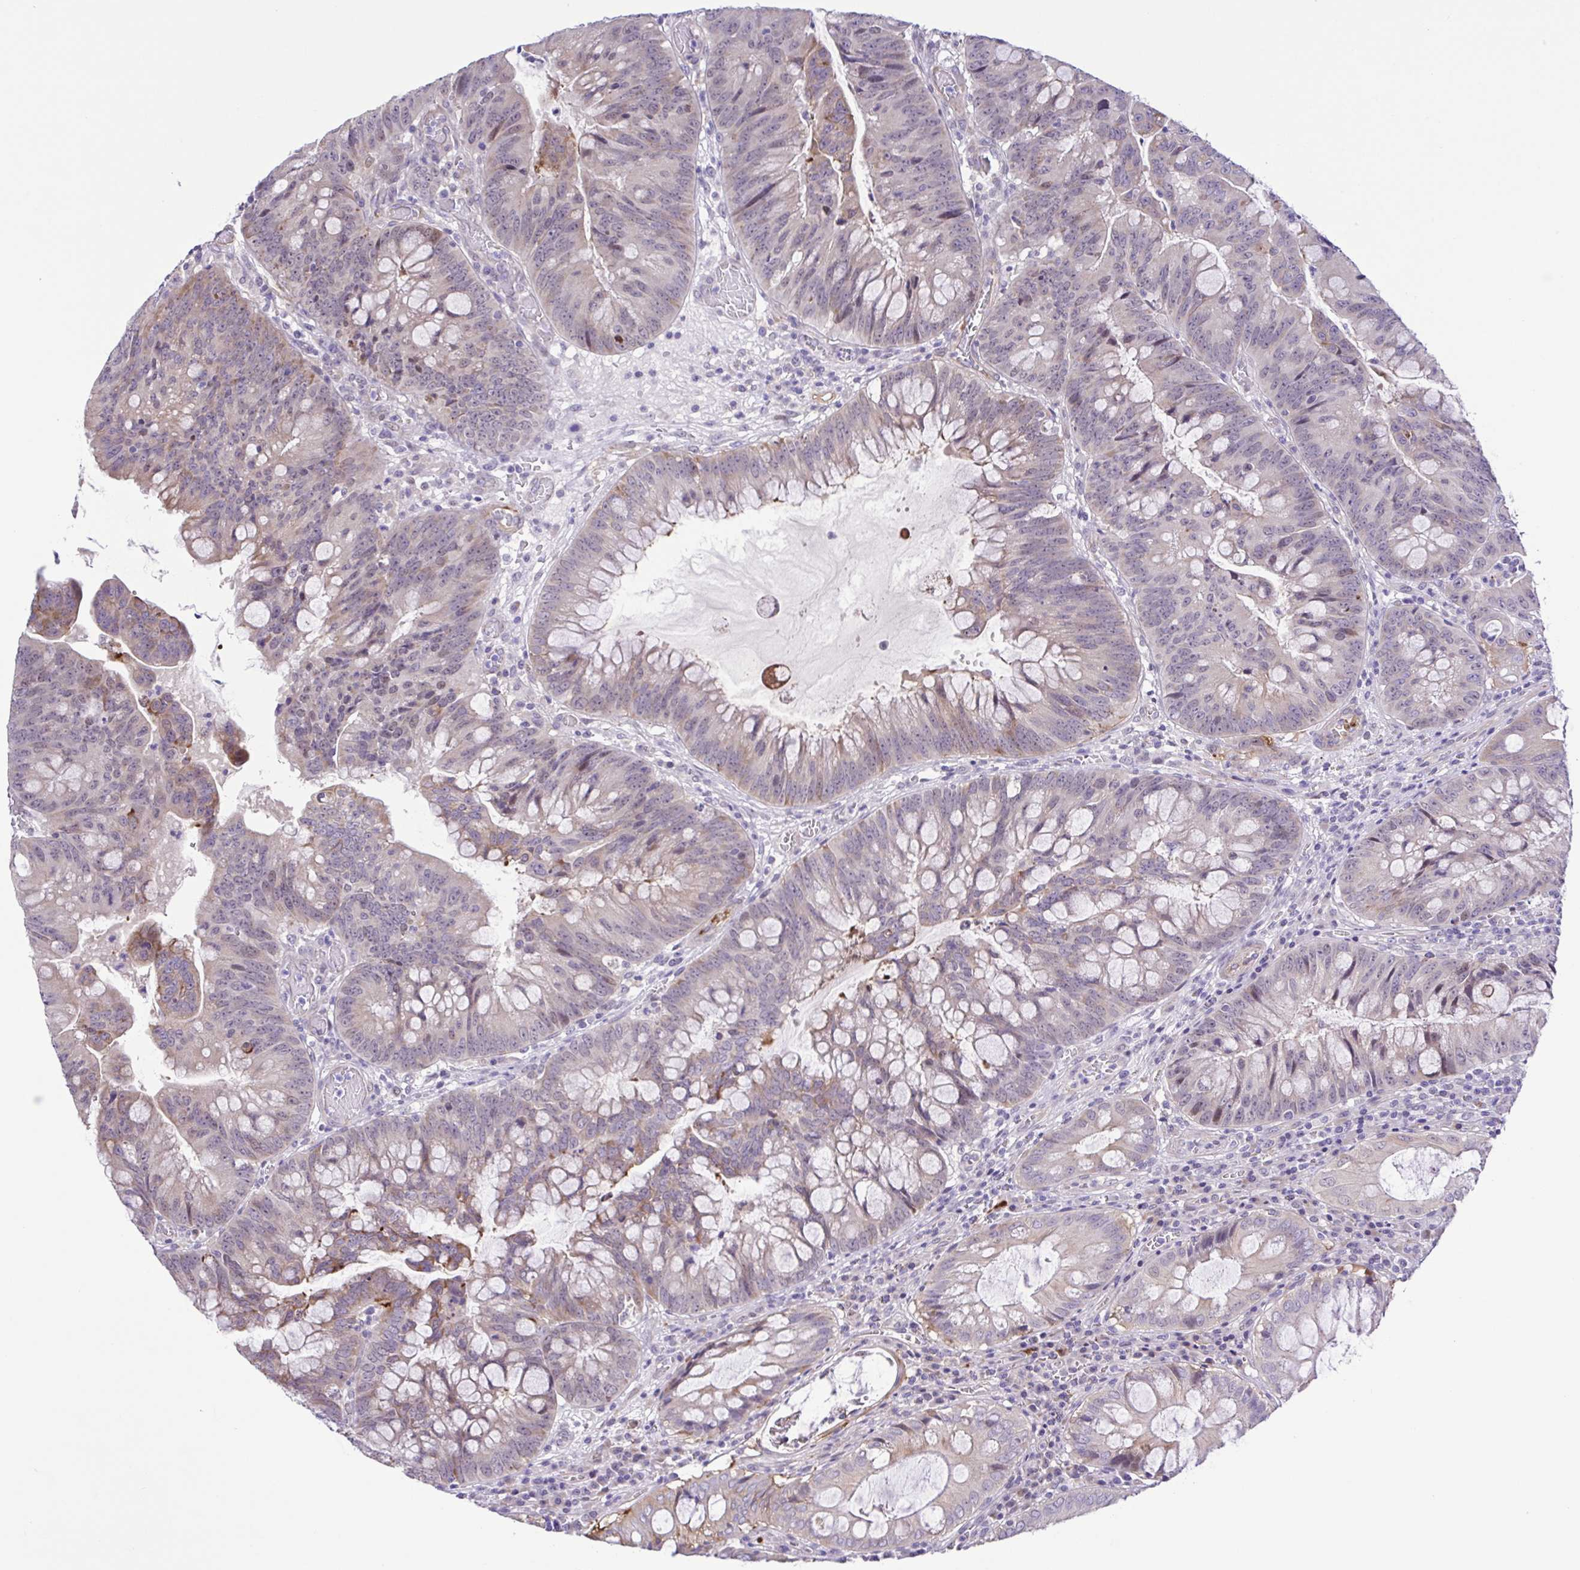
{"staining": {"intensity": "moderate", "quantity": "<25%", "location": "cytoplasmic/membranous"}, "tissue": "colorectal cancer", "cell_type": "Tumor cells", "image_type": "cancer", "snomed": [{"axis": "morphology", "description": "Adenocarcinoma, NOS"}, {"axis": "topography", "description": "Colon"}], "caption": "Tumor cells display low levels of moderate cytoplasmic/membranous expression in about <25% of cells in adenocarcinoma (colorectal).", "gene": "DCLK2", "patient": {"sex": "male", "age": 62}}